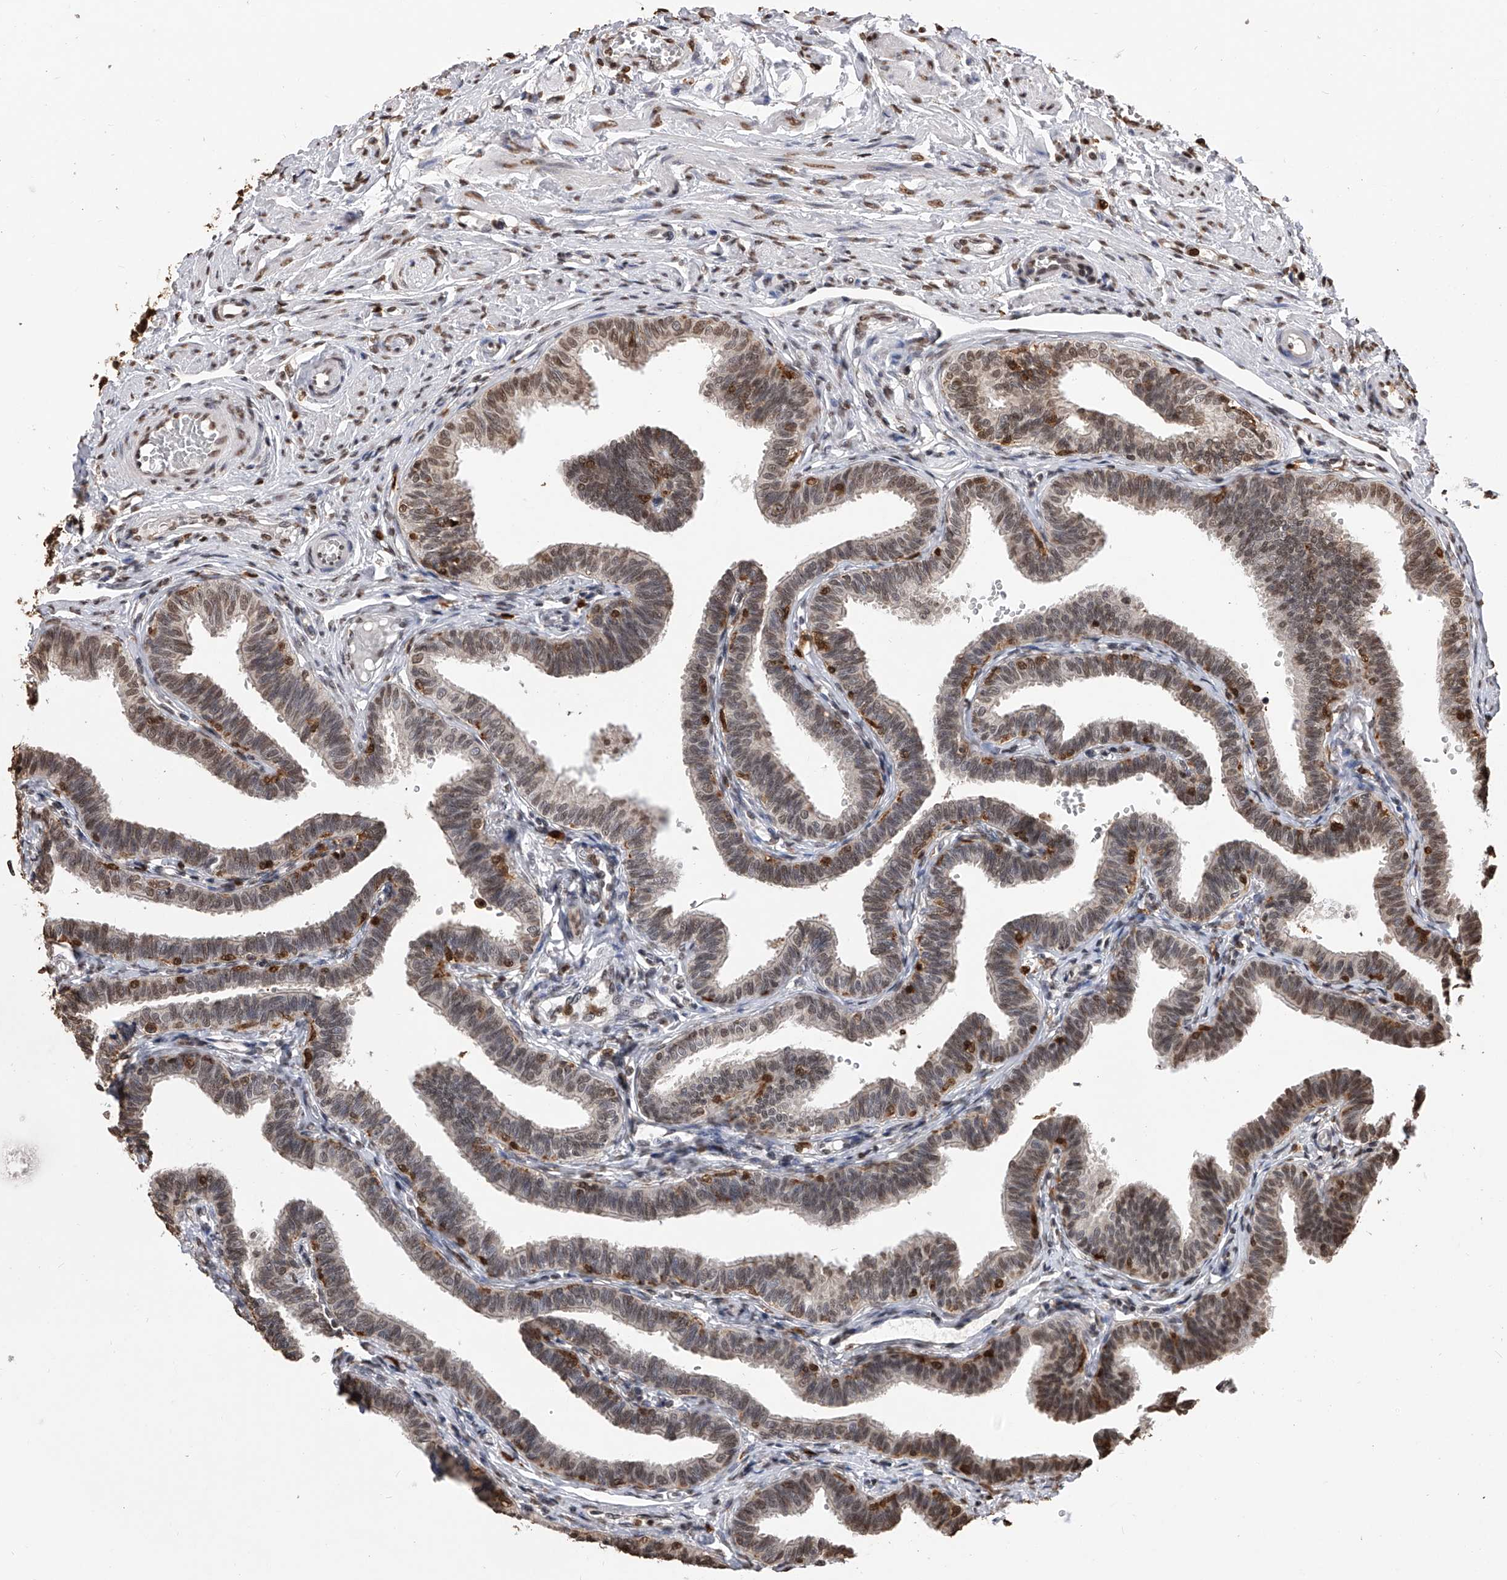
{"staining": {"intensity": "moderate", "quantity": "25%-75%", "location": "nuclear"}, "tissue": "fallopian tube", "cell_type": "Glandular cells", "image_type": "normal", "snomed": [{"axis": "morphology", "description": "Normal tissue, NOS"}, {"axis": "topography", "description": "Fallopian tube"}, {"axis": "topography", "description": "Ovary"}], "caption": "Immunohistochemical staining of normal fallopian tube displays moderate nuclear protein positivity in approximately 25%-75% of glandular cells. (Stains: DAB in brown, nuclei in blue, Microscopy: brightfield microscopy at high magnification).", "gene": "CFAP410", "patient": {"sex": "female", "age": 23}}